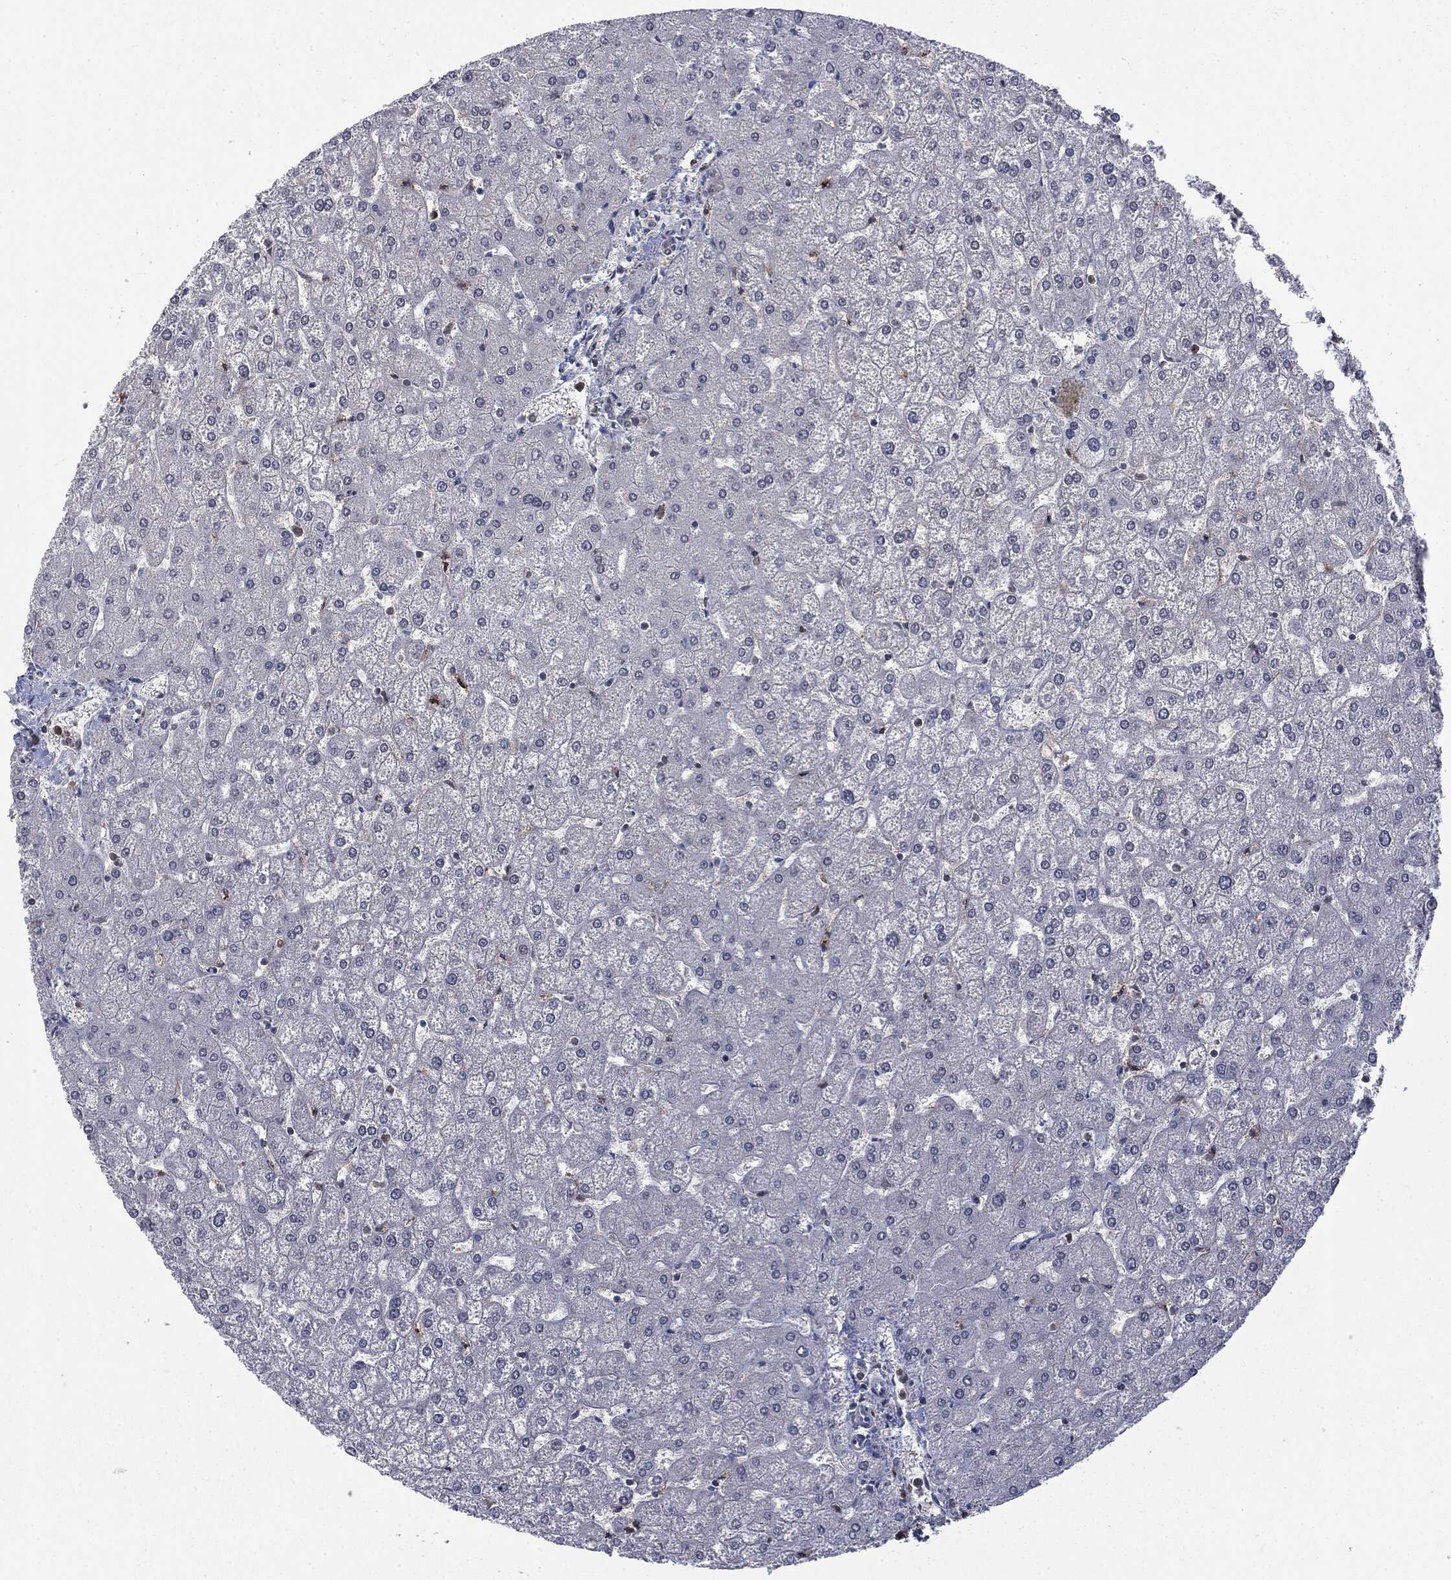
{"staining": {"intensity": "negative", "quantity": "none", "location": "none"}, "tissue": "liver", "cell_type": "Cholangiocytes", "image_type": "normal", "snomed": [{"axis": "morphology", "description": "Normal tissue, NOS"}, {"axis": "topography", "description": "Liver"}], "caption": "This is an immunohistochemistry photomicrograph of normal liver. There is no expression in cholangiocytes.", "gene": "SNX5", "patient": {"sex": "female", "age": 32}}